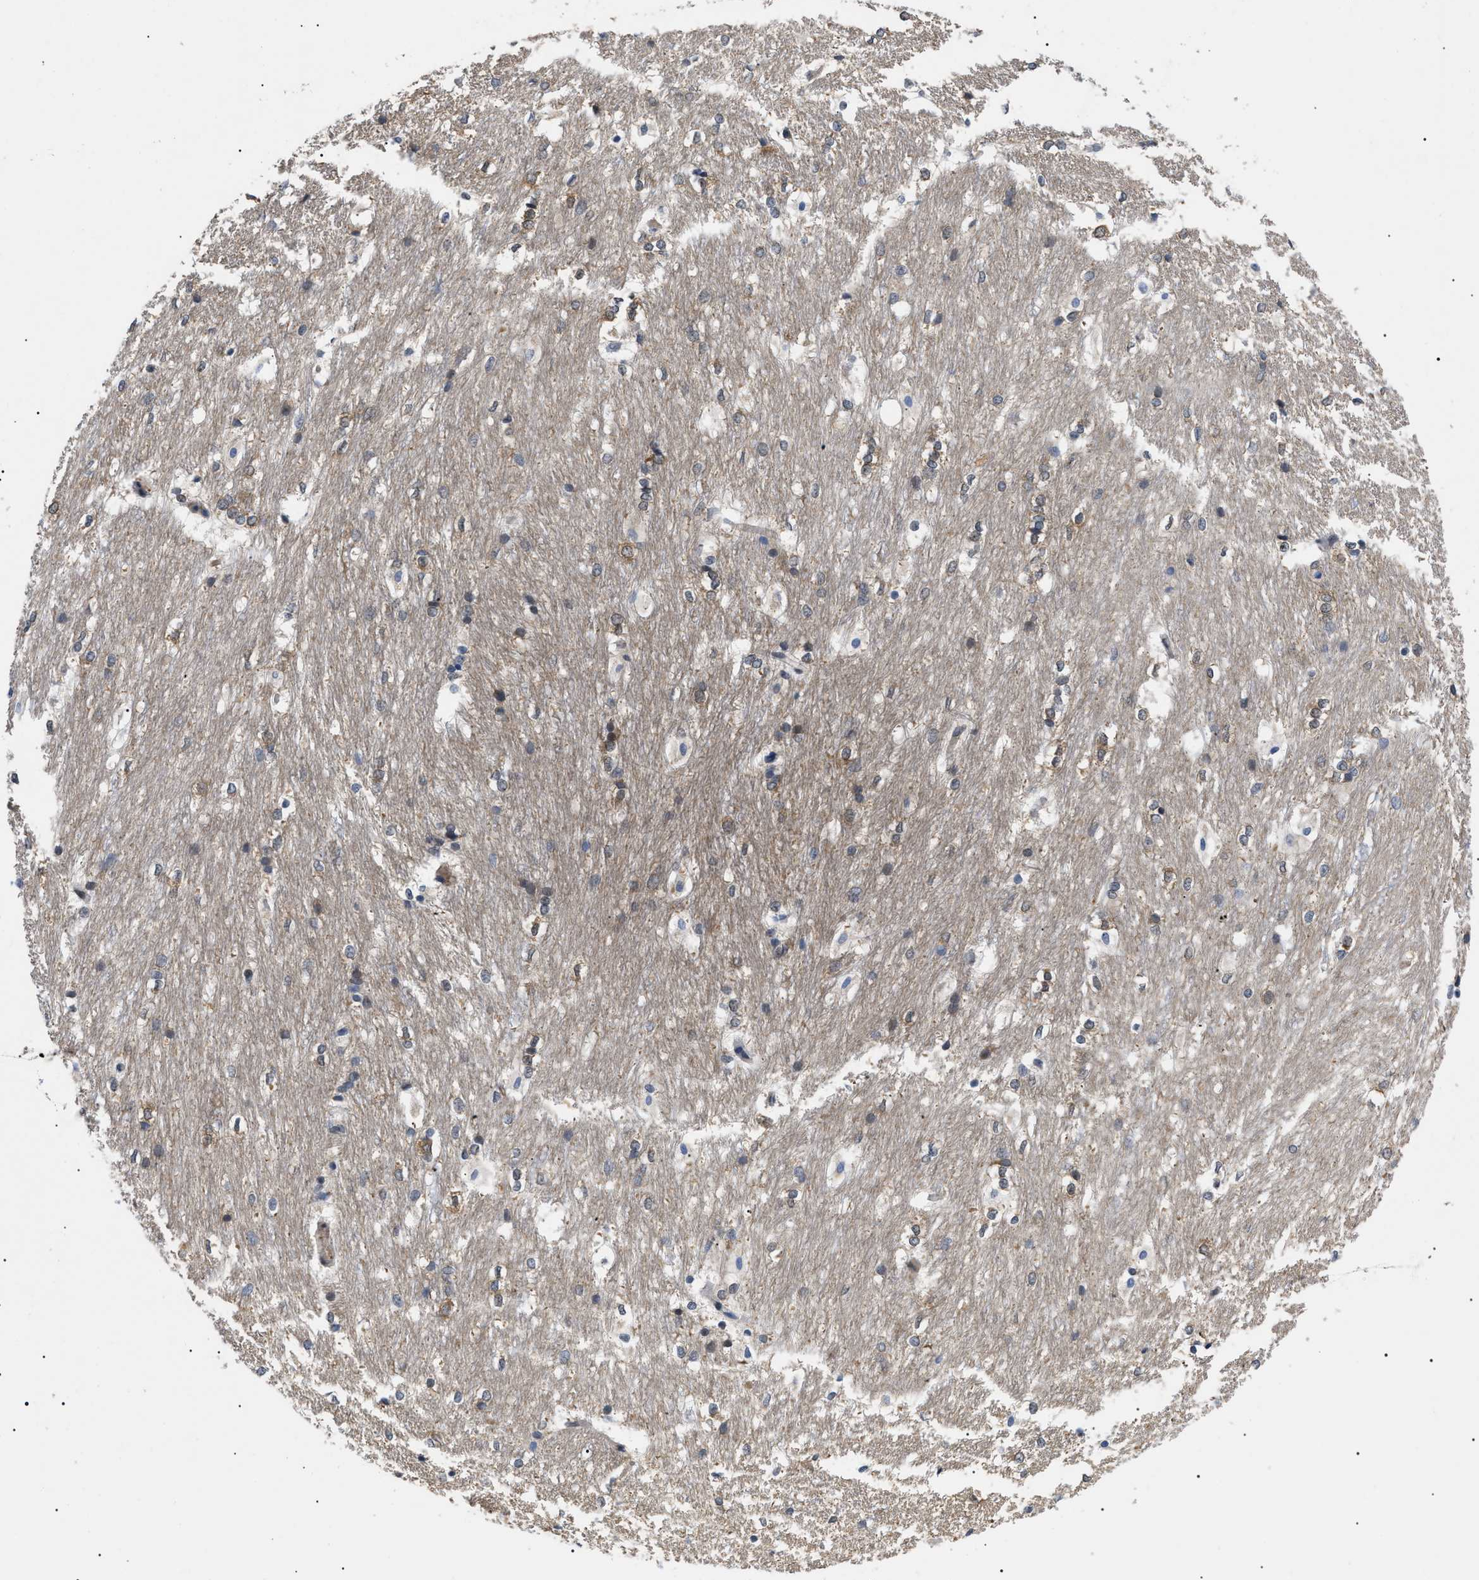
{"staining": {"intensity": "weak", "quantity": "<25%", "location": "nuclear"}, "tissue": "caudate", "cell_type": "Glial cells", "image_type": "normal", "snomed": [{"axis": "morphology", "description": "Normal tissue, NOS"}, {"axis": "topography", "description": "Lateral ventricle wall"}], "caption": "This is a histopathology image of IHC staining of benign caudate, which shows no staining in glial cells.", "gene": "GARRE1", "patient": {"sex": "female", "age": 19}}